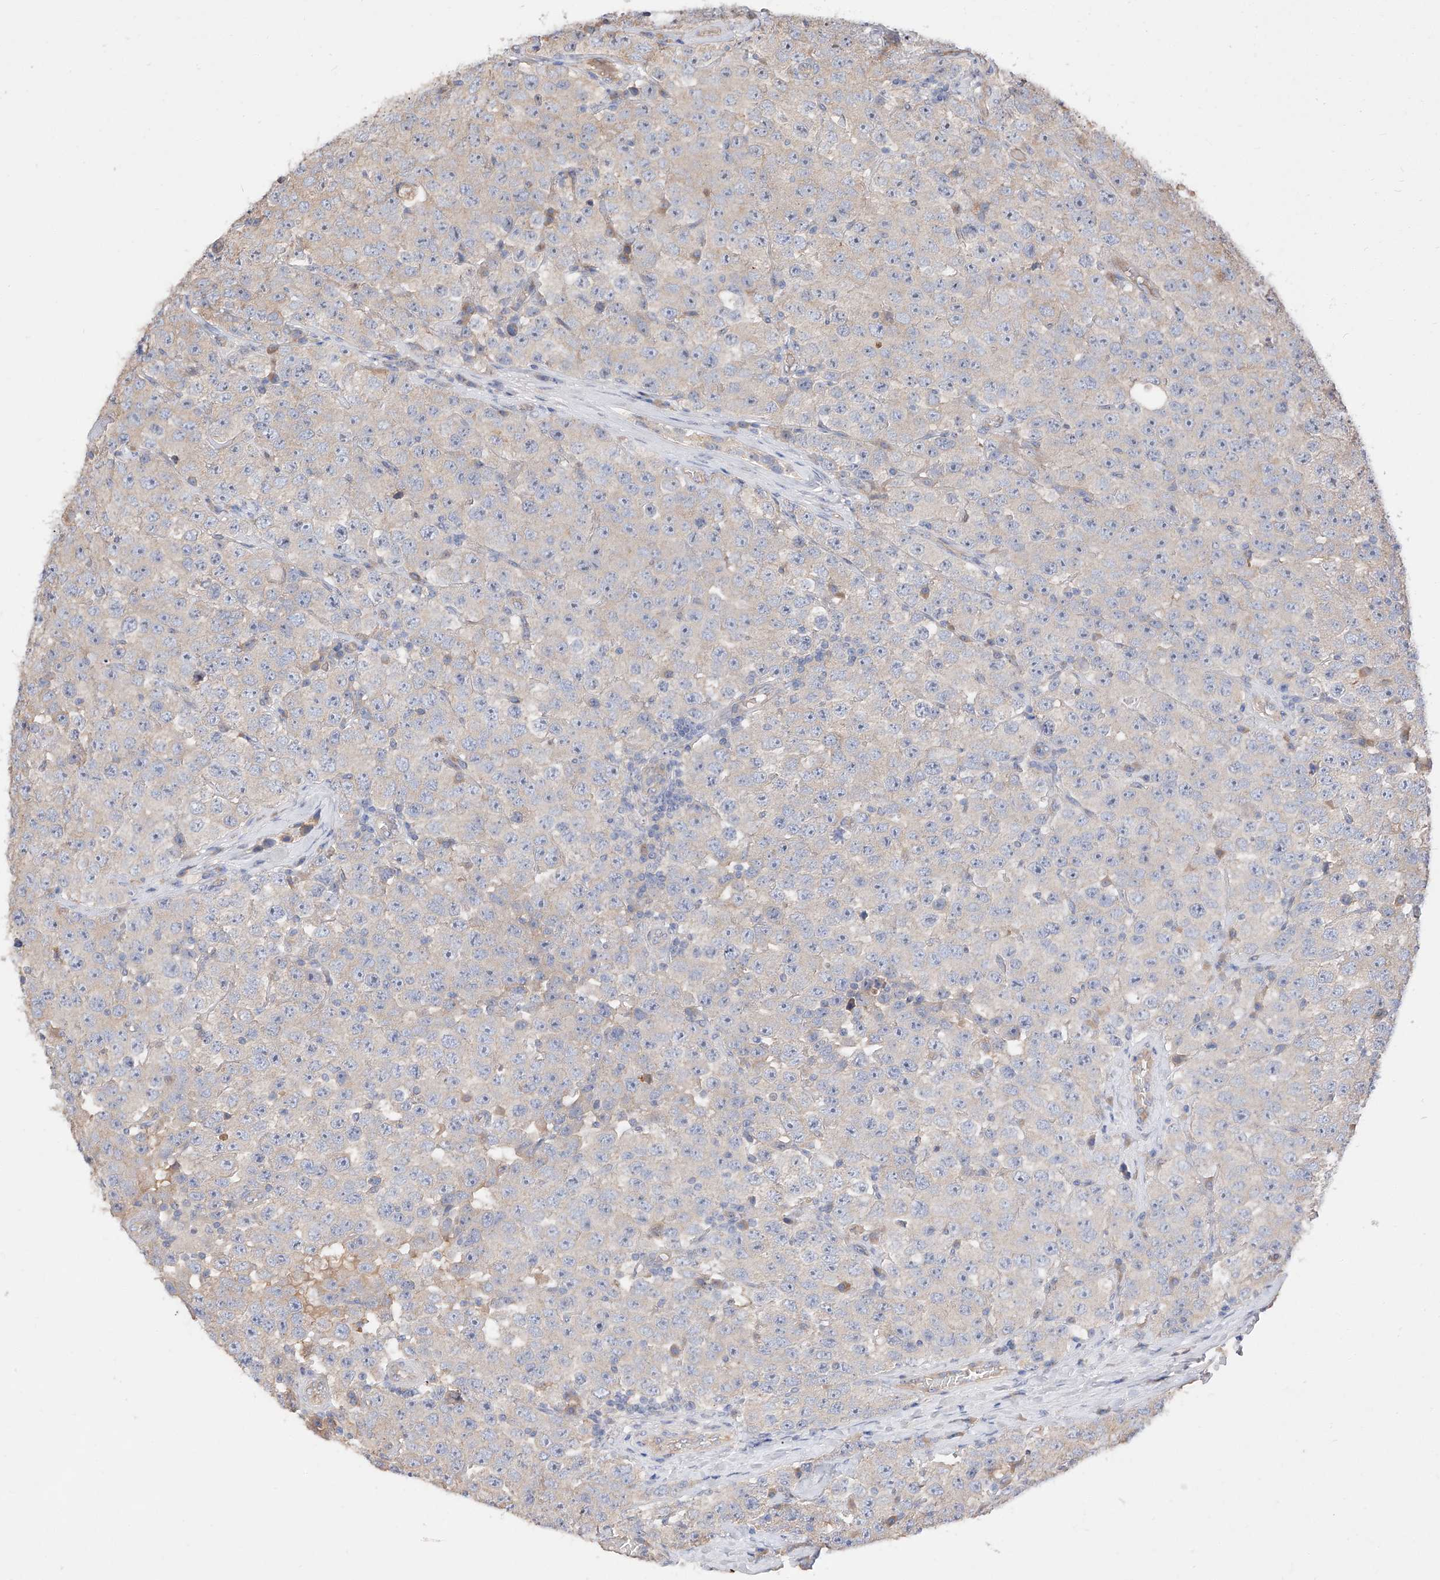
{"staining": {"intensity": "negative", "quantity": "none", "location": "none"}, "tissue": "testis cancer", "cell_type": "Tumor cells", "image_type": "cancer", "snomed": [{"axis": "morphology", "description": "Seminoma, NOS"}, {"axis": "topography", "description": "Testis"}], "caption": "Testis cancer stained for a protein using IHC displays no positivity tumor cells.", "gene": "DIRAS3", "patient": {"sex": "male", "age": 28}}